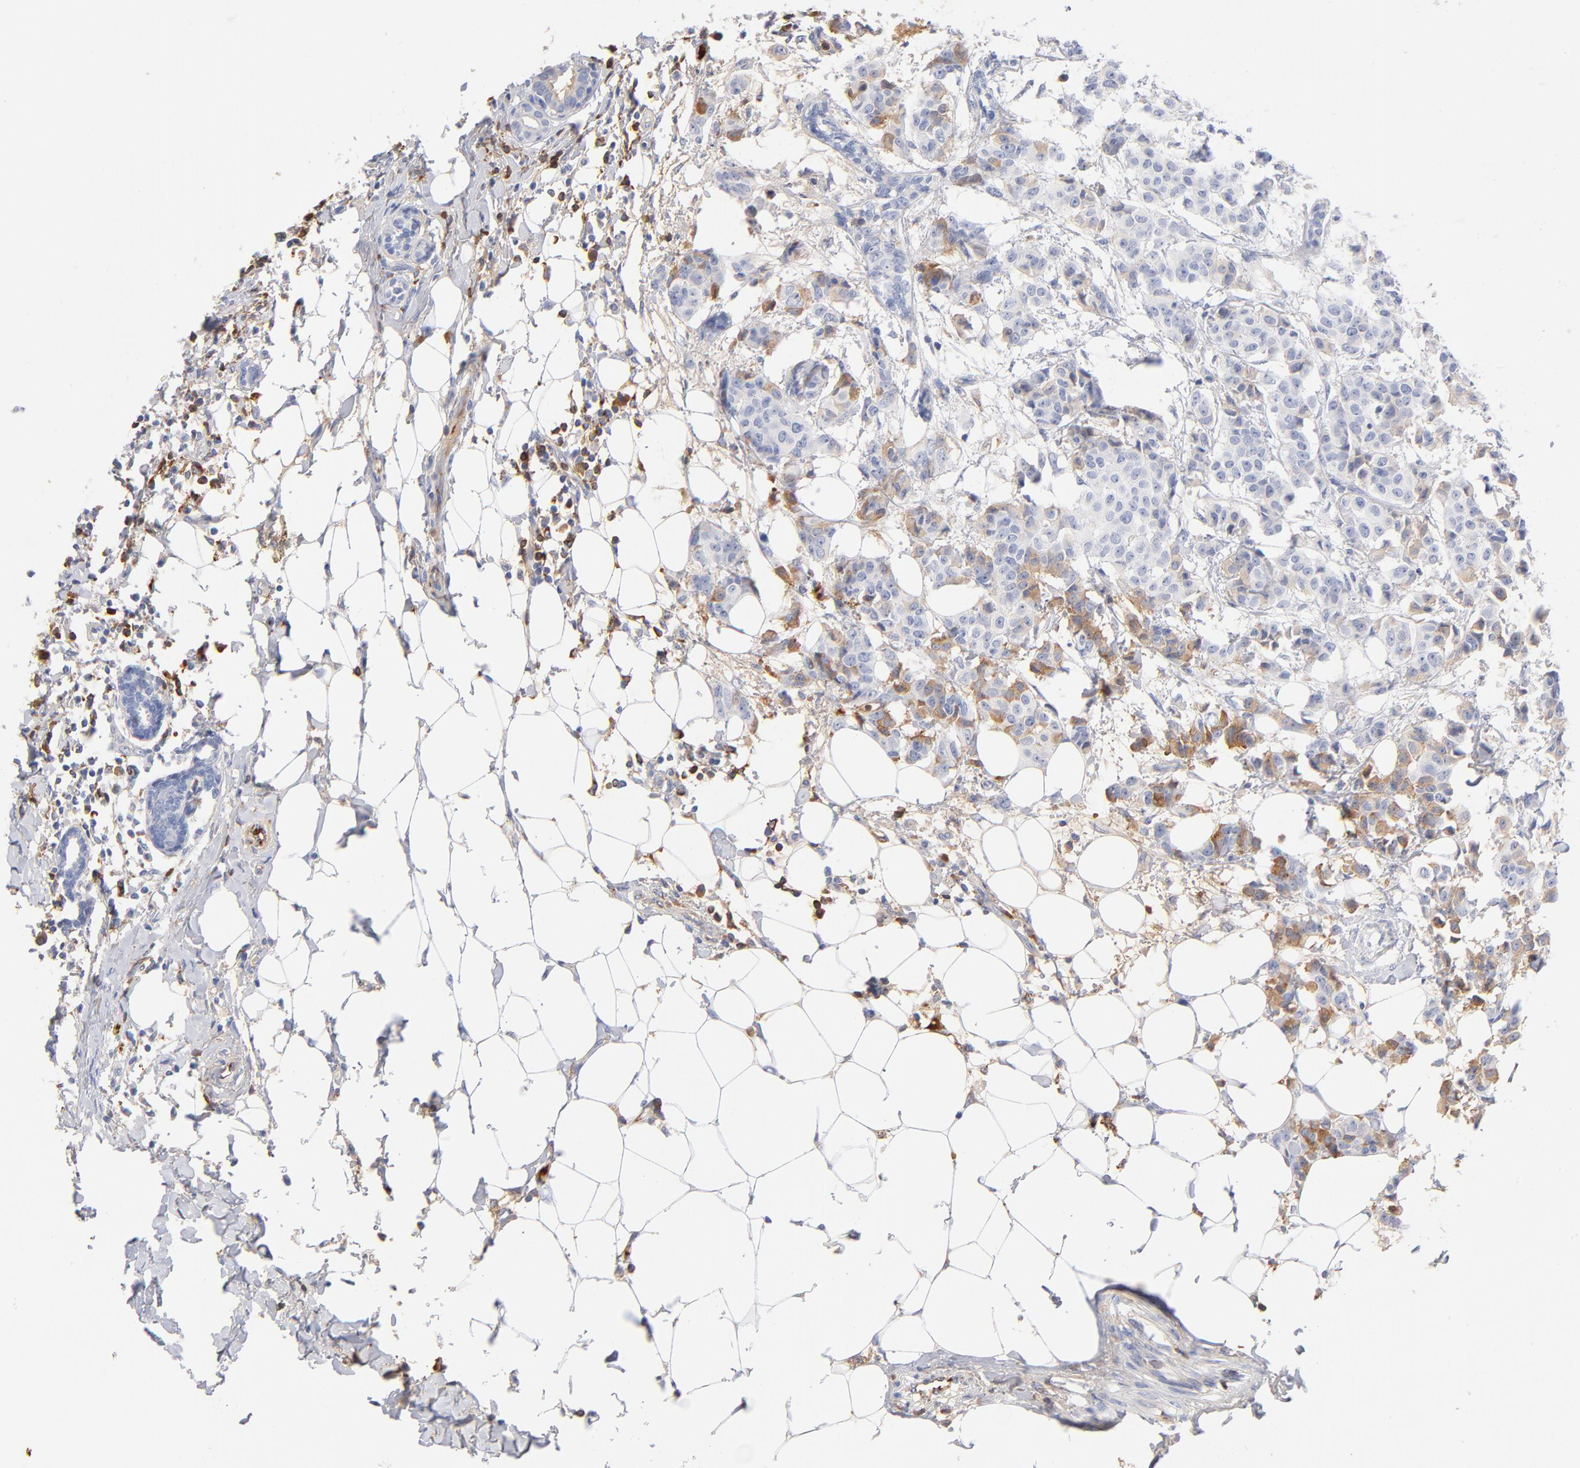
{"staining": {"intensity": "negative", "quantity": "none", "location": "none"}, "tissue": "breast cancer", "cell_type": "Tumor cells", "image_type": "cancer", "snomed": [{"axis": "morphology", "description": "Duct carcinoma"}, {"axis": "topography", "description": "Breast"}], "caption": "High power microscopy image of an immunohistochemistry (IHC) photomicrograph of infiltrating ductal carcinoma (breast), revealing no significant expression in tumor cells.", "gene": "C3", "patient": {"sex": "female", "age": 40}}